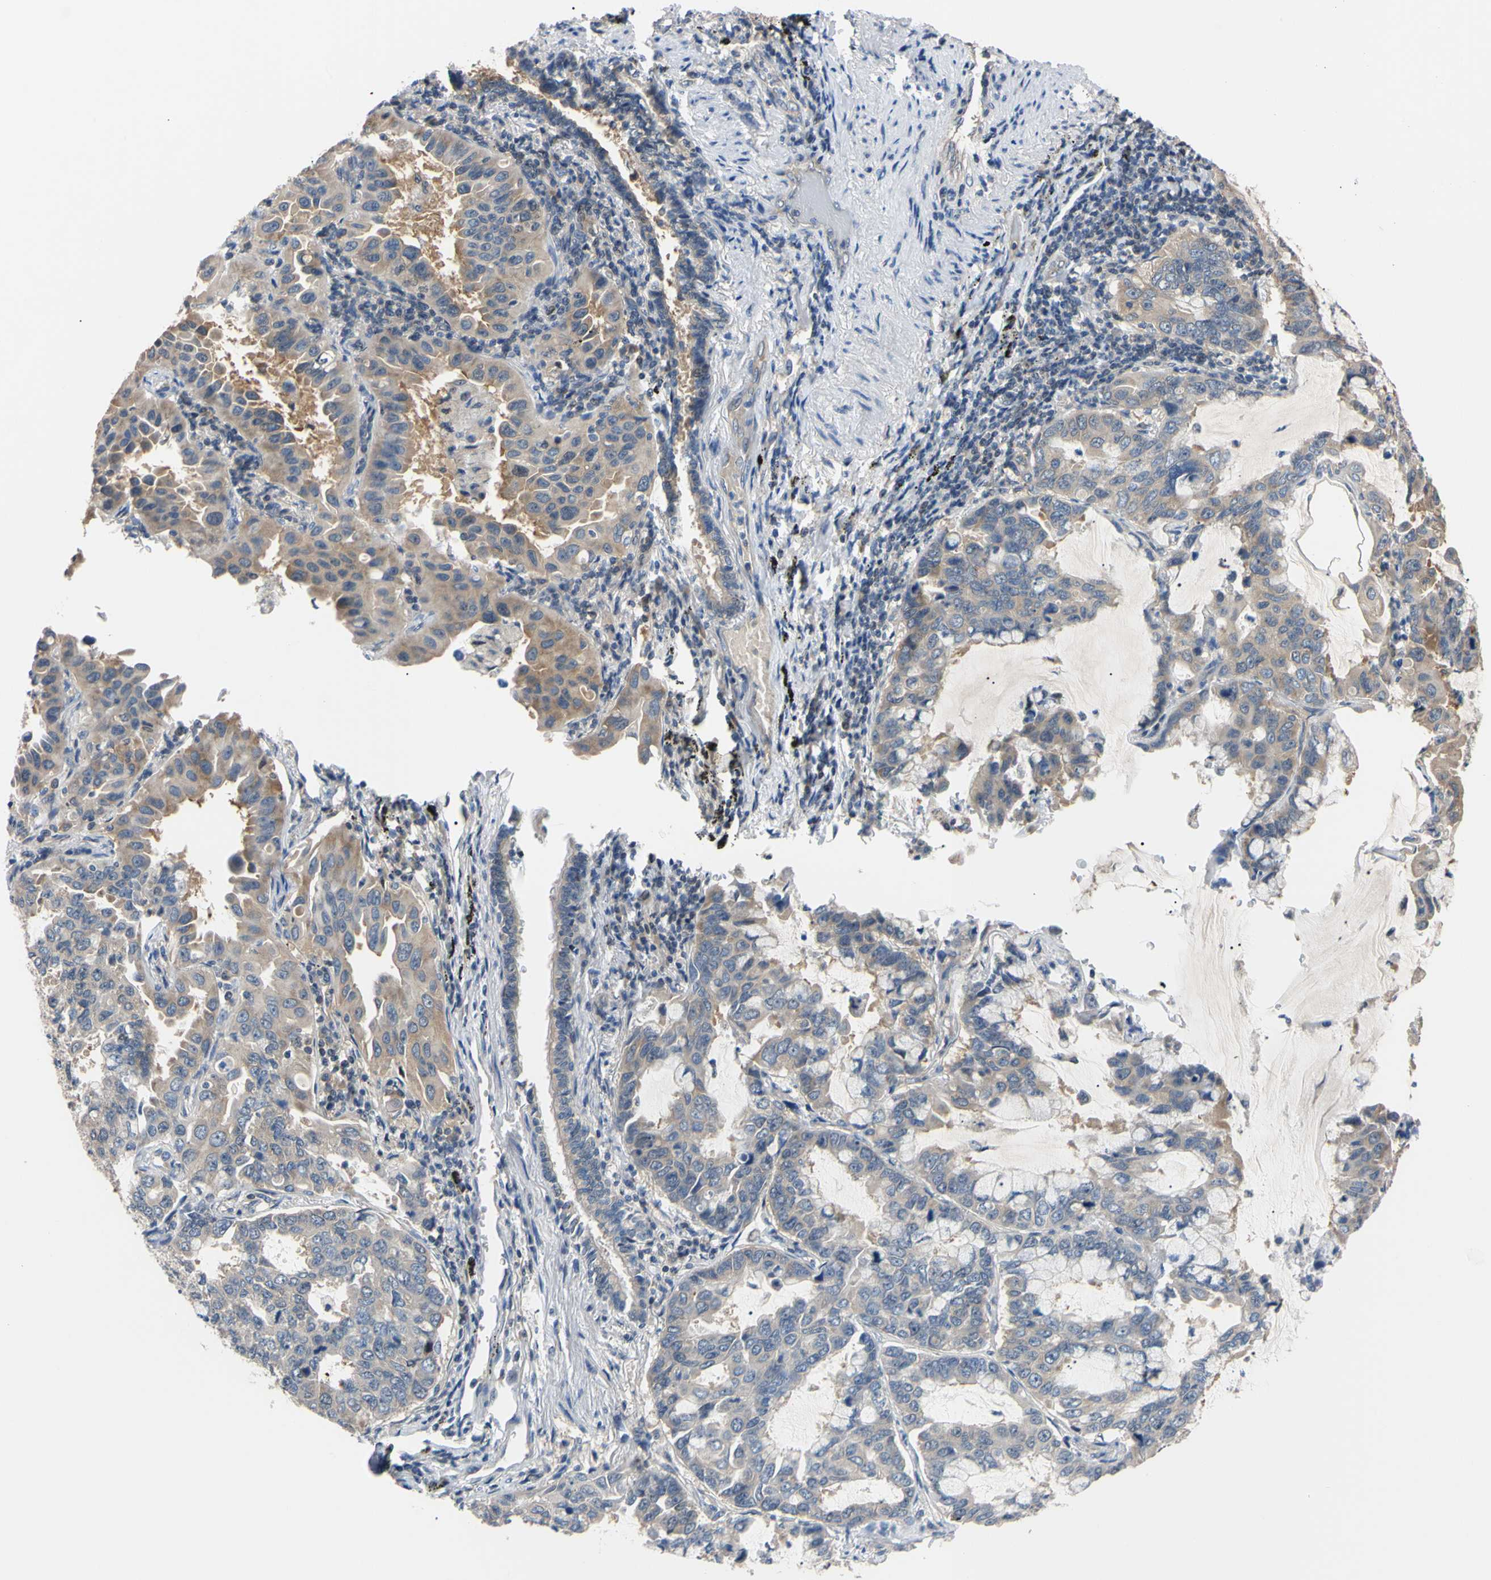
{"staining": {"intensity": "weak", "quantity": "25%-75%", "location": "cytoplasmic/membranous"}, "tissue": "lung cancer", "cell_type": "Tumor cells", "image_type": "cancer", "snomed": [{"axis": "morphology", "description": "Adenocarcinoma, NOS"}, {"axis": "topography", "description": "Lung"}], "caption": "An image of adenocarcinoma (lung) stained for a protein shows weak cytoplasmic/membranous brown staining in tumor cells. (Stains: DAB in brown, nuclei in blue, Microscopy: brightfield microscopy at high magnification).", "gene": "RARS1", "patient": {"sex": "male", "age": 64}}